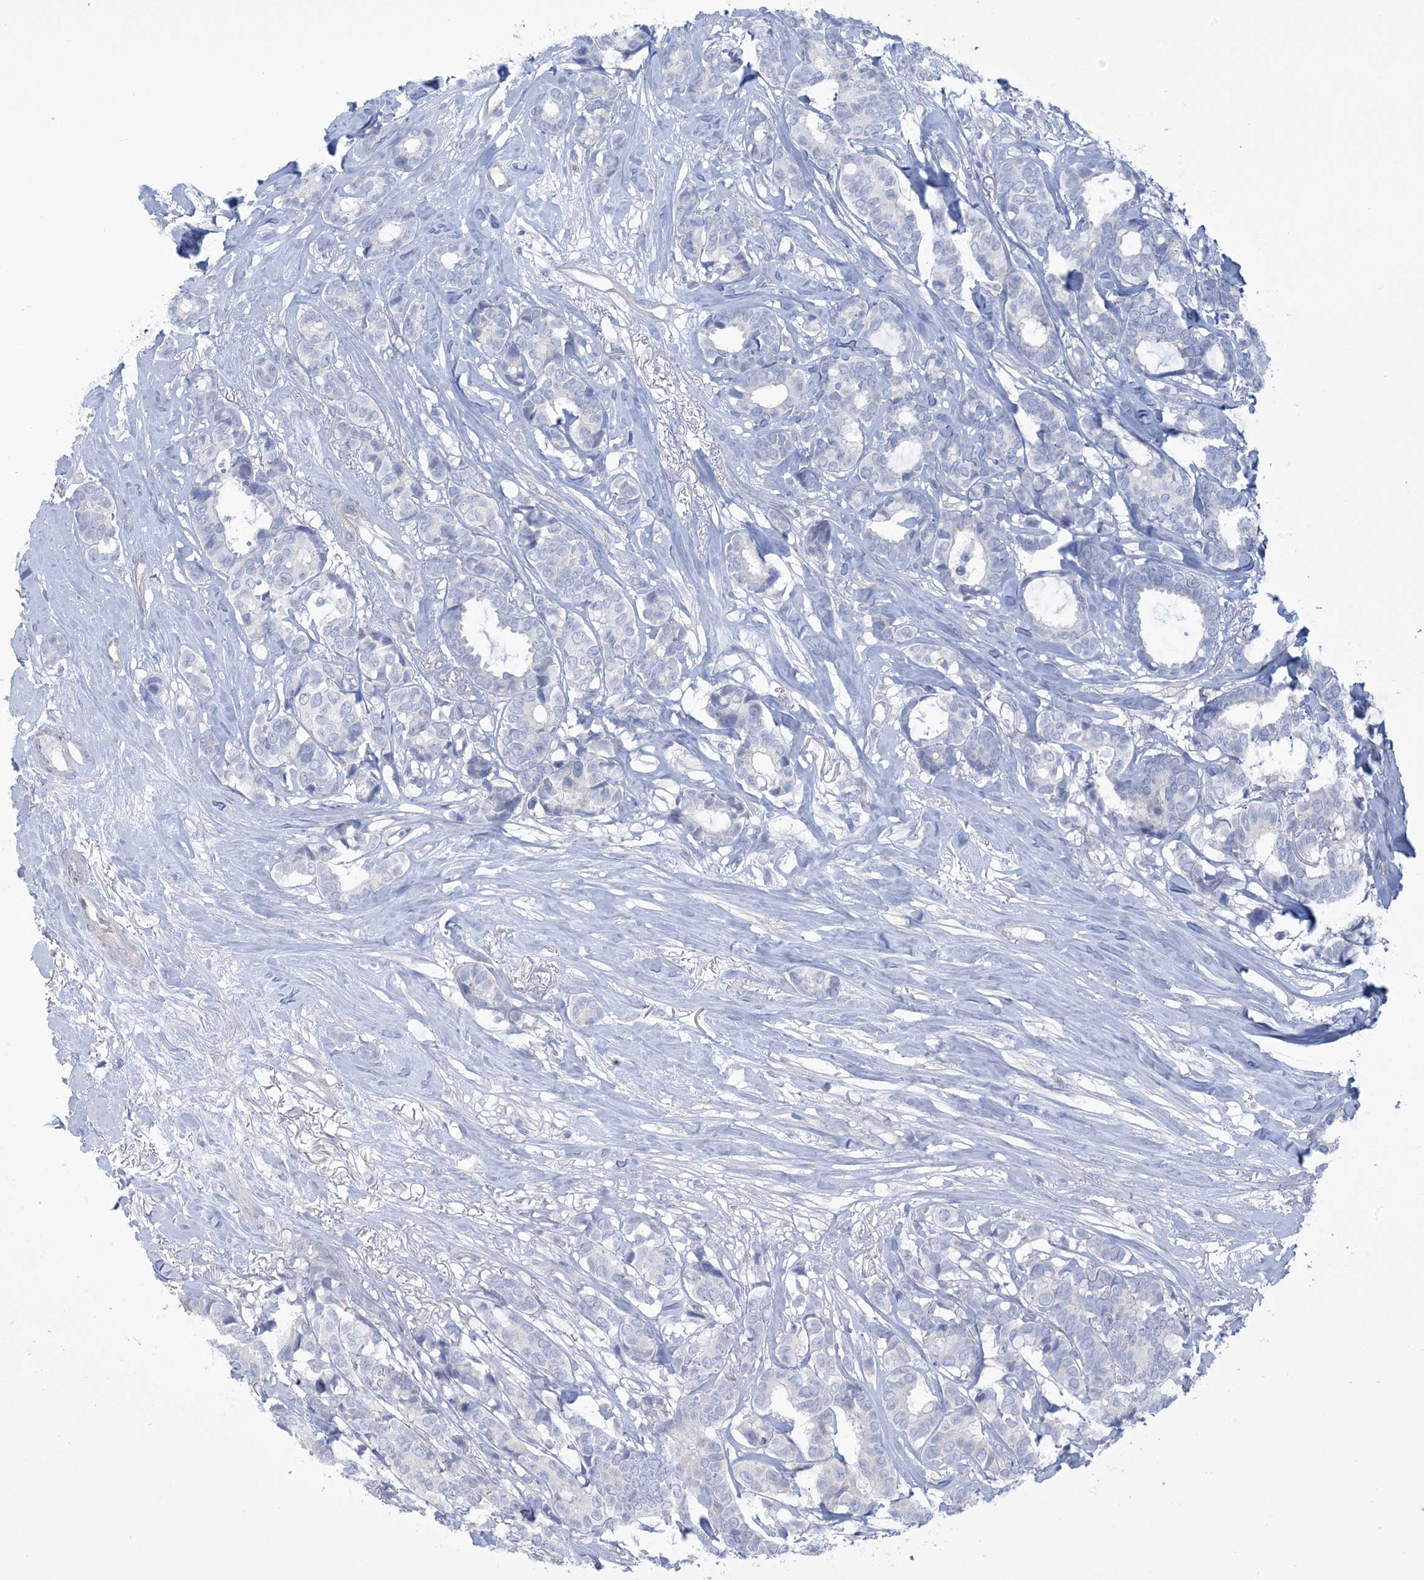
{"staining": {"intensity": "negative", "quantity": "none", "location": "none"}, "tissue": "breast cancer", "cell_type": "Tumor cells", "image_type": "cancer", "snomed": [{"axis": "morphology", "description": "Duct carcinoma"}, {"axis": "topography", "description": "Breast"}], "caption": "Micrograph shows no protein staining in tumor cells of infiltrating ductal carcinoma (breast) tissue.", "gene": "MTHFD2L", "patient": {"sex": "female", "age": 87}}